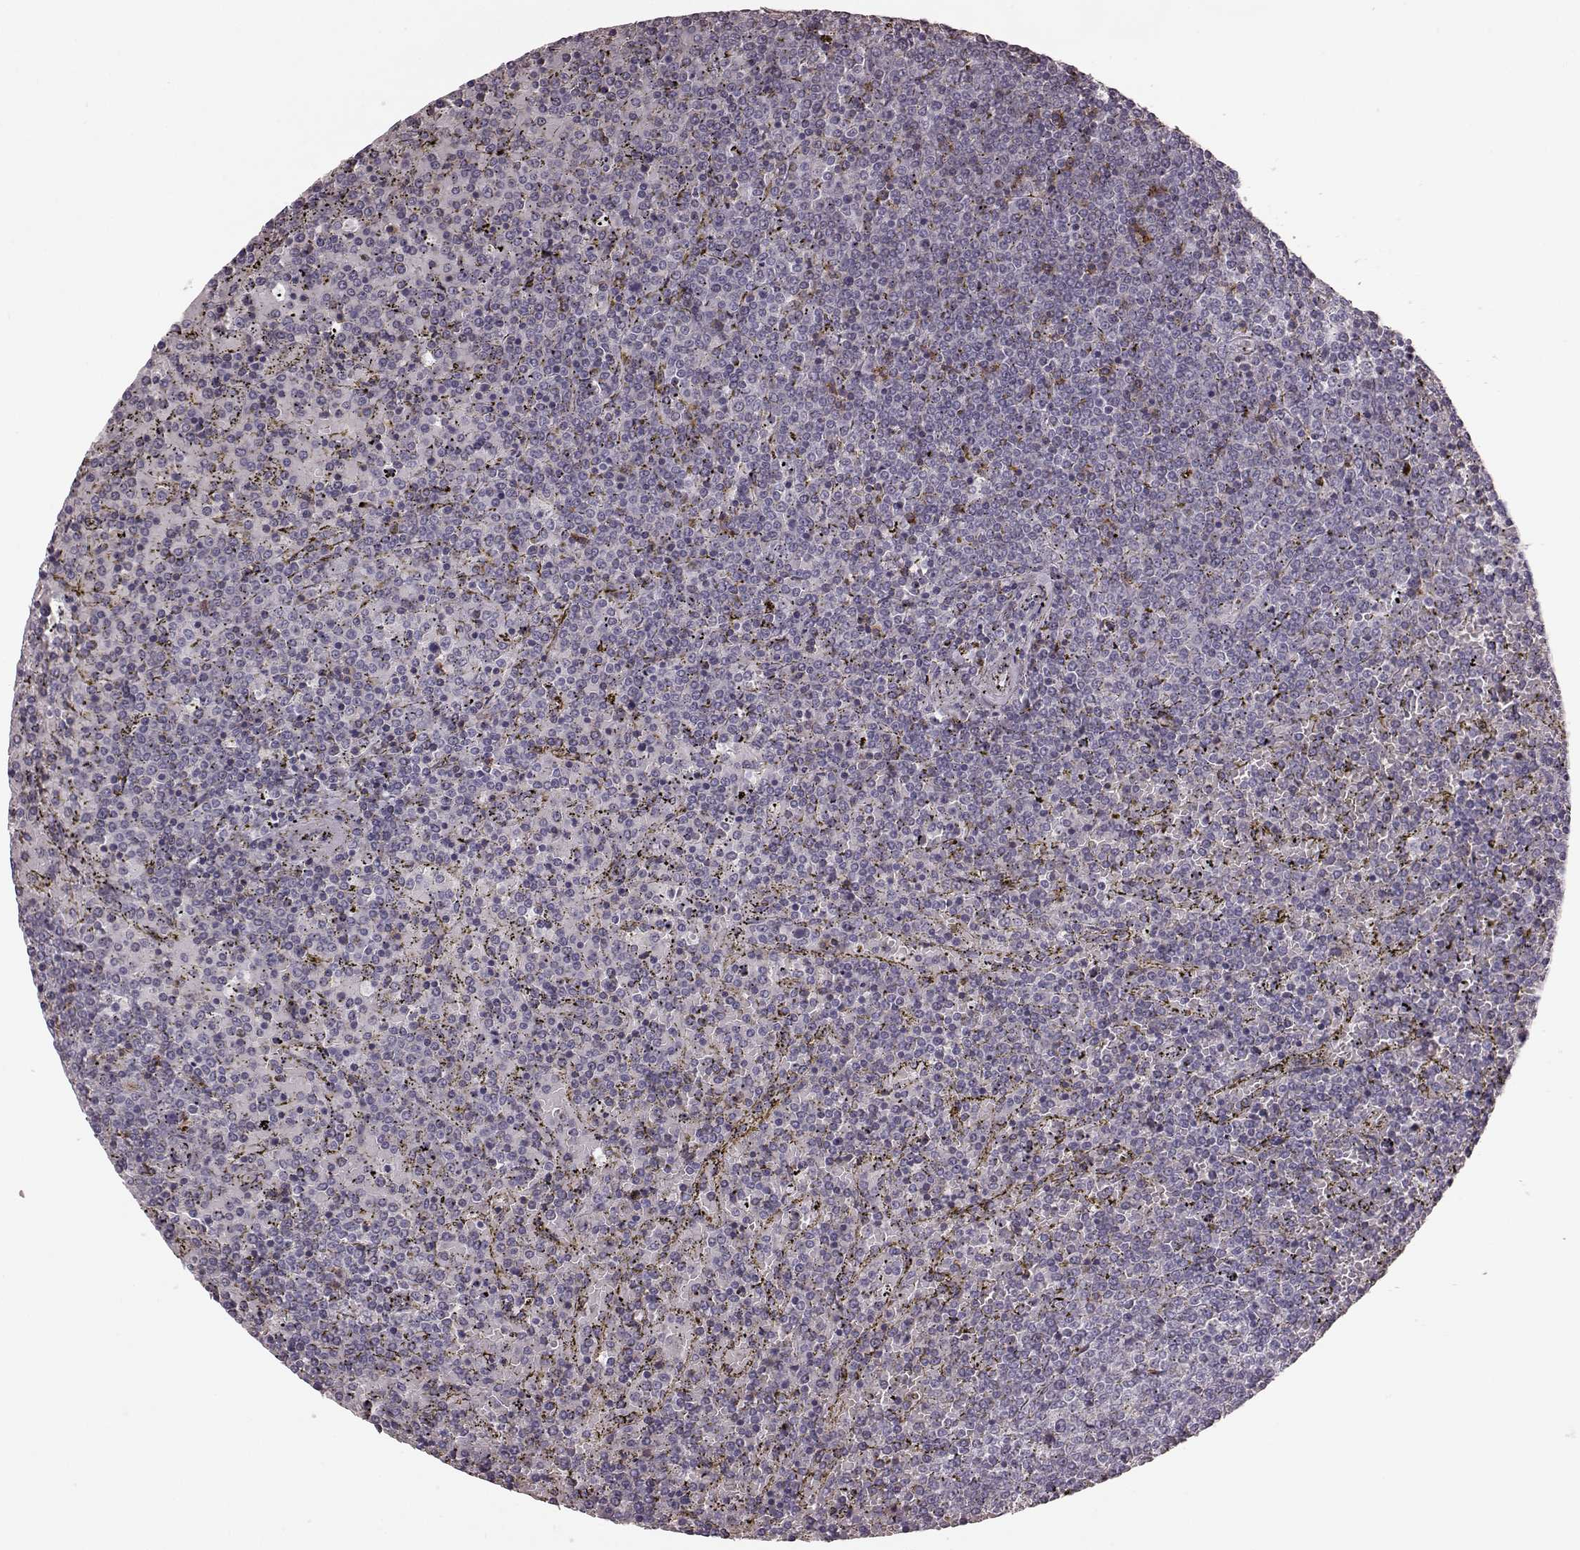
{"staining": {"intensity": "negative", "quantity": "none", "location": "none"}, "tissue": "lymphoma", "cell_type": "Tumor cells", "image_type": "cancer", "snomed": [{"axis": "morphology", "description": "Malignant lymphoma, non-Hodgkin's type, Low grade"}, {"axis": "topography", "description": "Spleen"}], "caption": "The histopathology image shows no staining of tumor cells in malignant lymphoma, non-Hodgkin's type (low-grade). (Brightfield microscopy of DAB (3,3'-diaminobenzidine) immunohistochemistry at high magnification).", "gene": "PDCD1", "patient": {"sex": "female", "age": 77}}